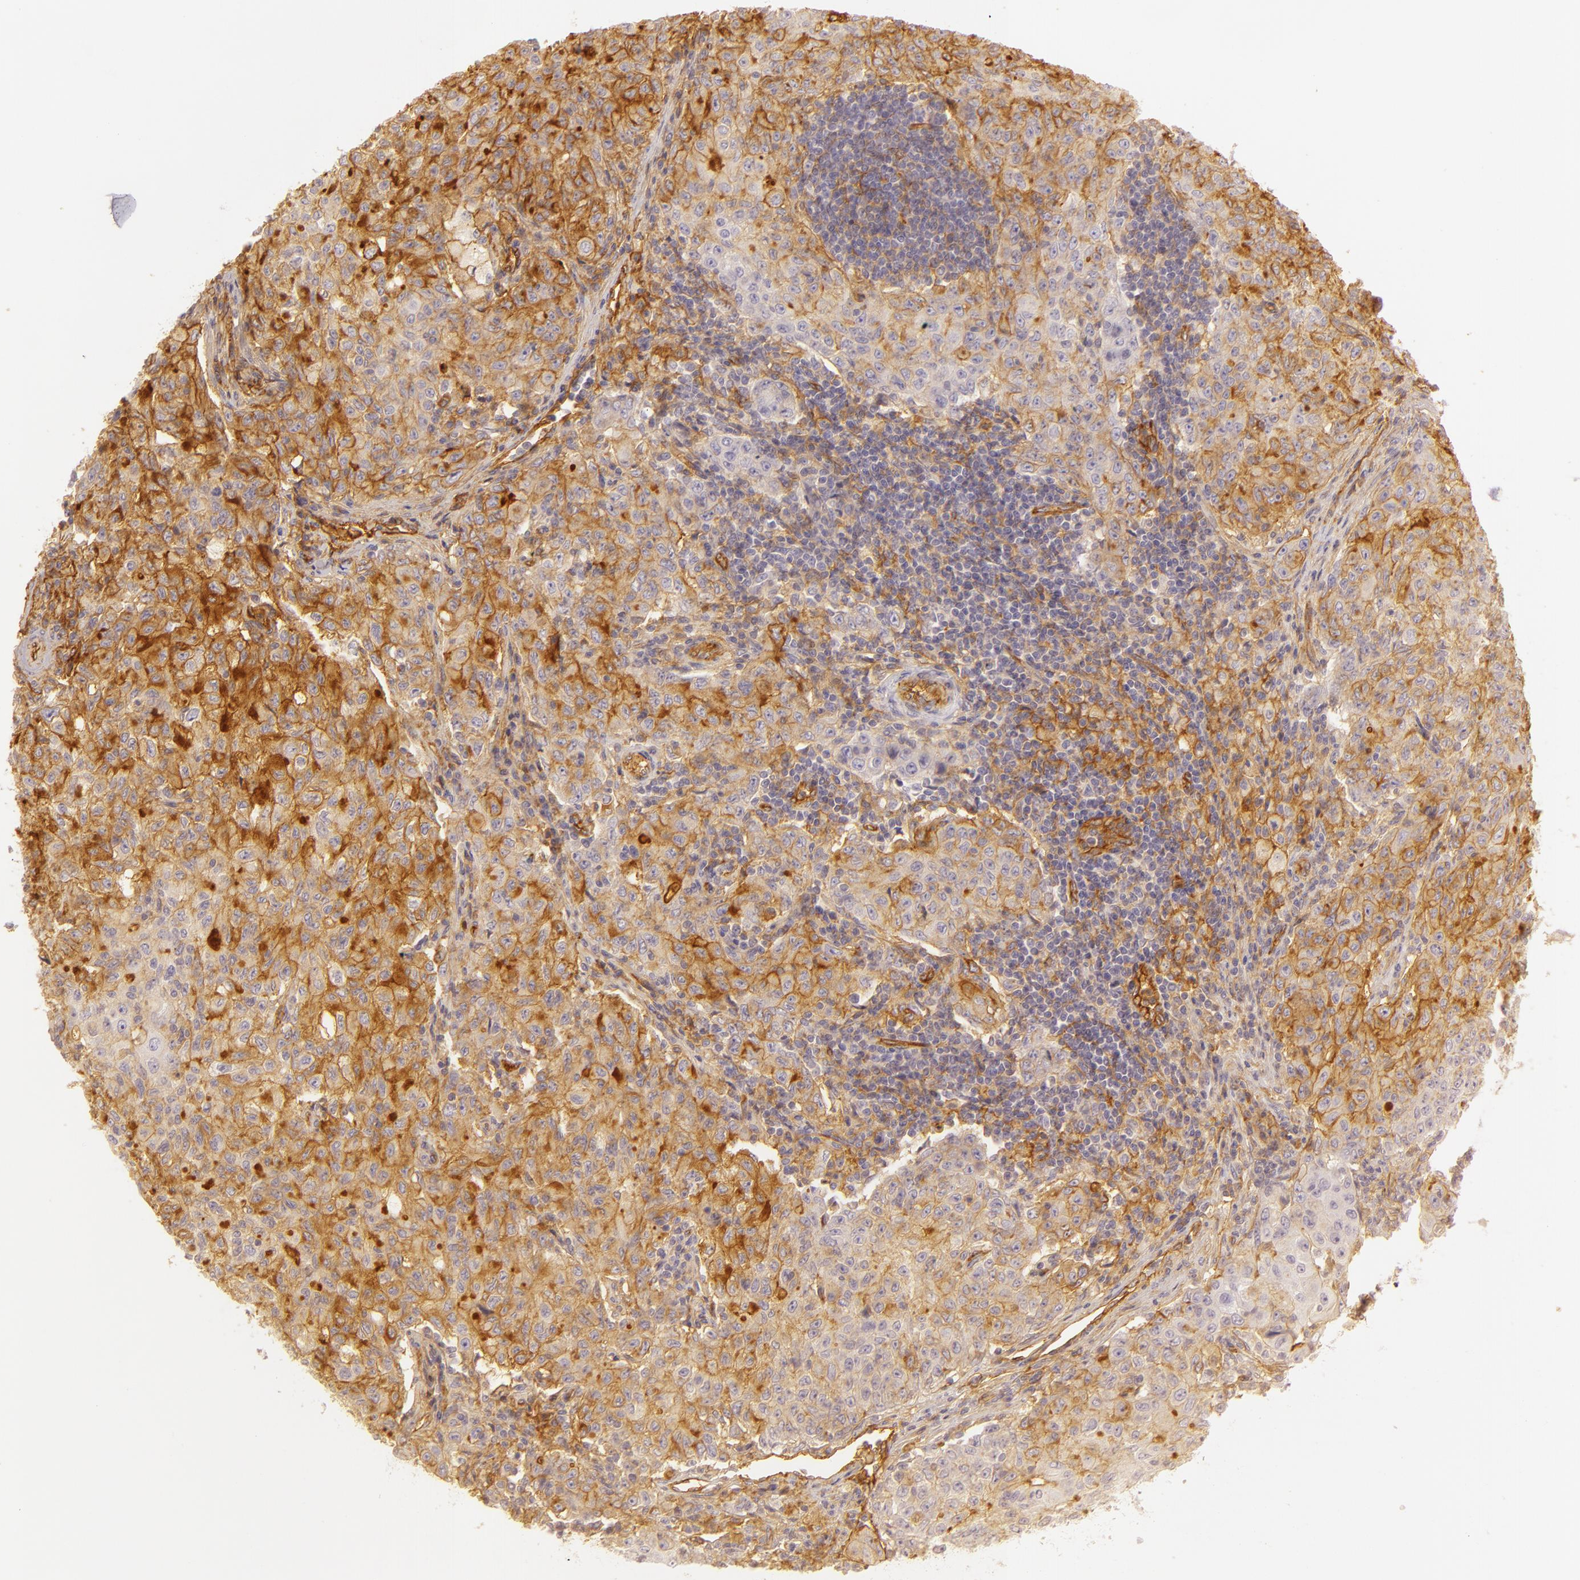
{"staining": {"intensity": "weak", "quantity": "<25%", "location": "cytoplasmic/membranous"}, "tissue": "lymph node", "cell_type": "Germinal center cells", "image_type": "normal", "snomed": [{"axis": "morphology", "description": "Normal tissue, NOS"}, {"axis": "topography", "description": "Lymph node"}], "caption": "Immunohistochemical staining of unremarkable lymph node displays no significant staining in germinal center cells.", "gene": "CD59", "patient": {"sex": "female", "age": 42}}